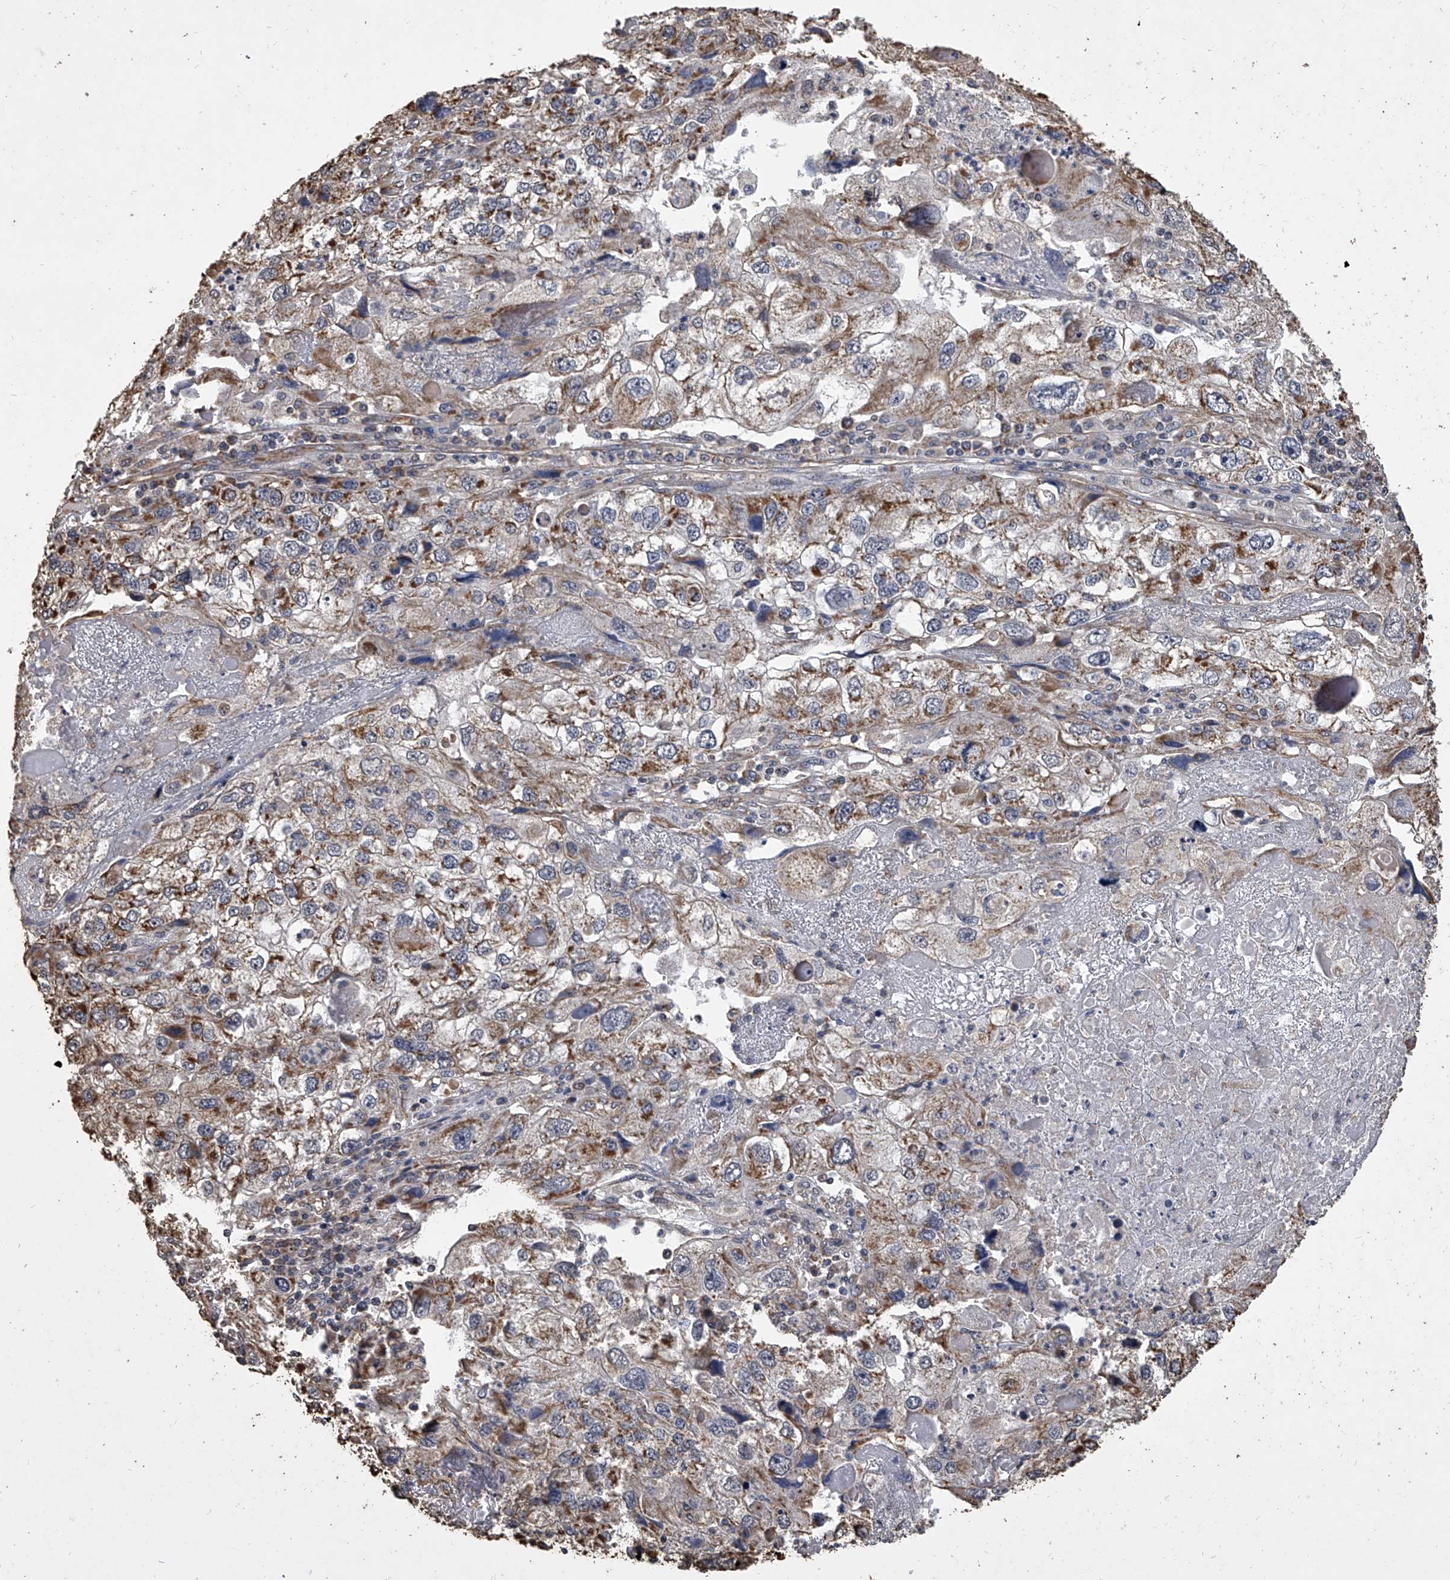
{"staining": {"intensity": "moderate", "quantity": ">75%", "location": "cytoplasmic/membranous"}, "tissue": "endometrial cancer", "cell_type": "Tumor cells", "image_type": "cancer", "snomed": [{"axis": "morphology", "description": "Adenocarcinoma, NOS"}, {"axis": "topography", "description": "Endometrium"}], "caption": "Tumor cells display medium levels of moderate cytoplasmic/membranous staining in approximately >75% of cells in human endometrial cancer (adenocarcinoma). The protein of interest is shown in brown color, while the nuclei are stained blue.", "gene": "MRPL28", "patient": {"sex": "female", "age": 49}}